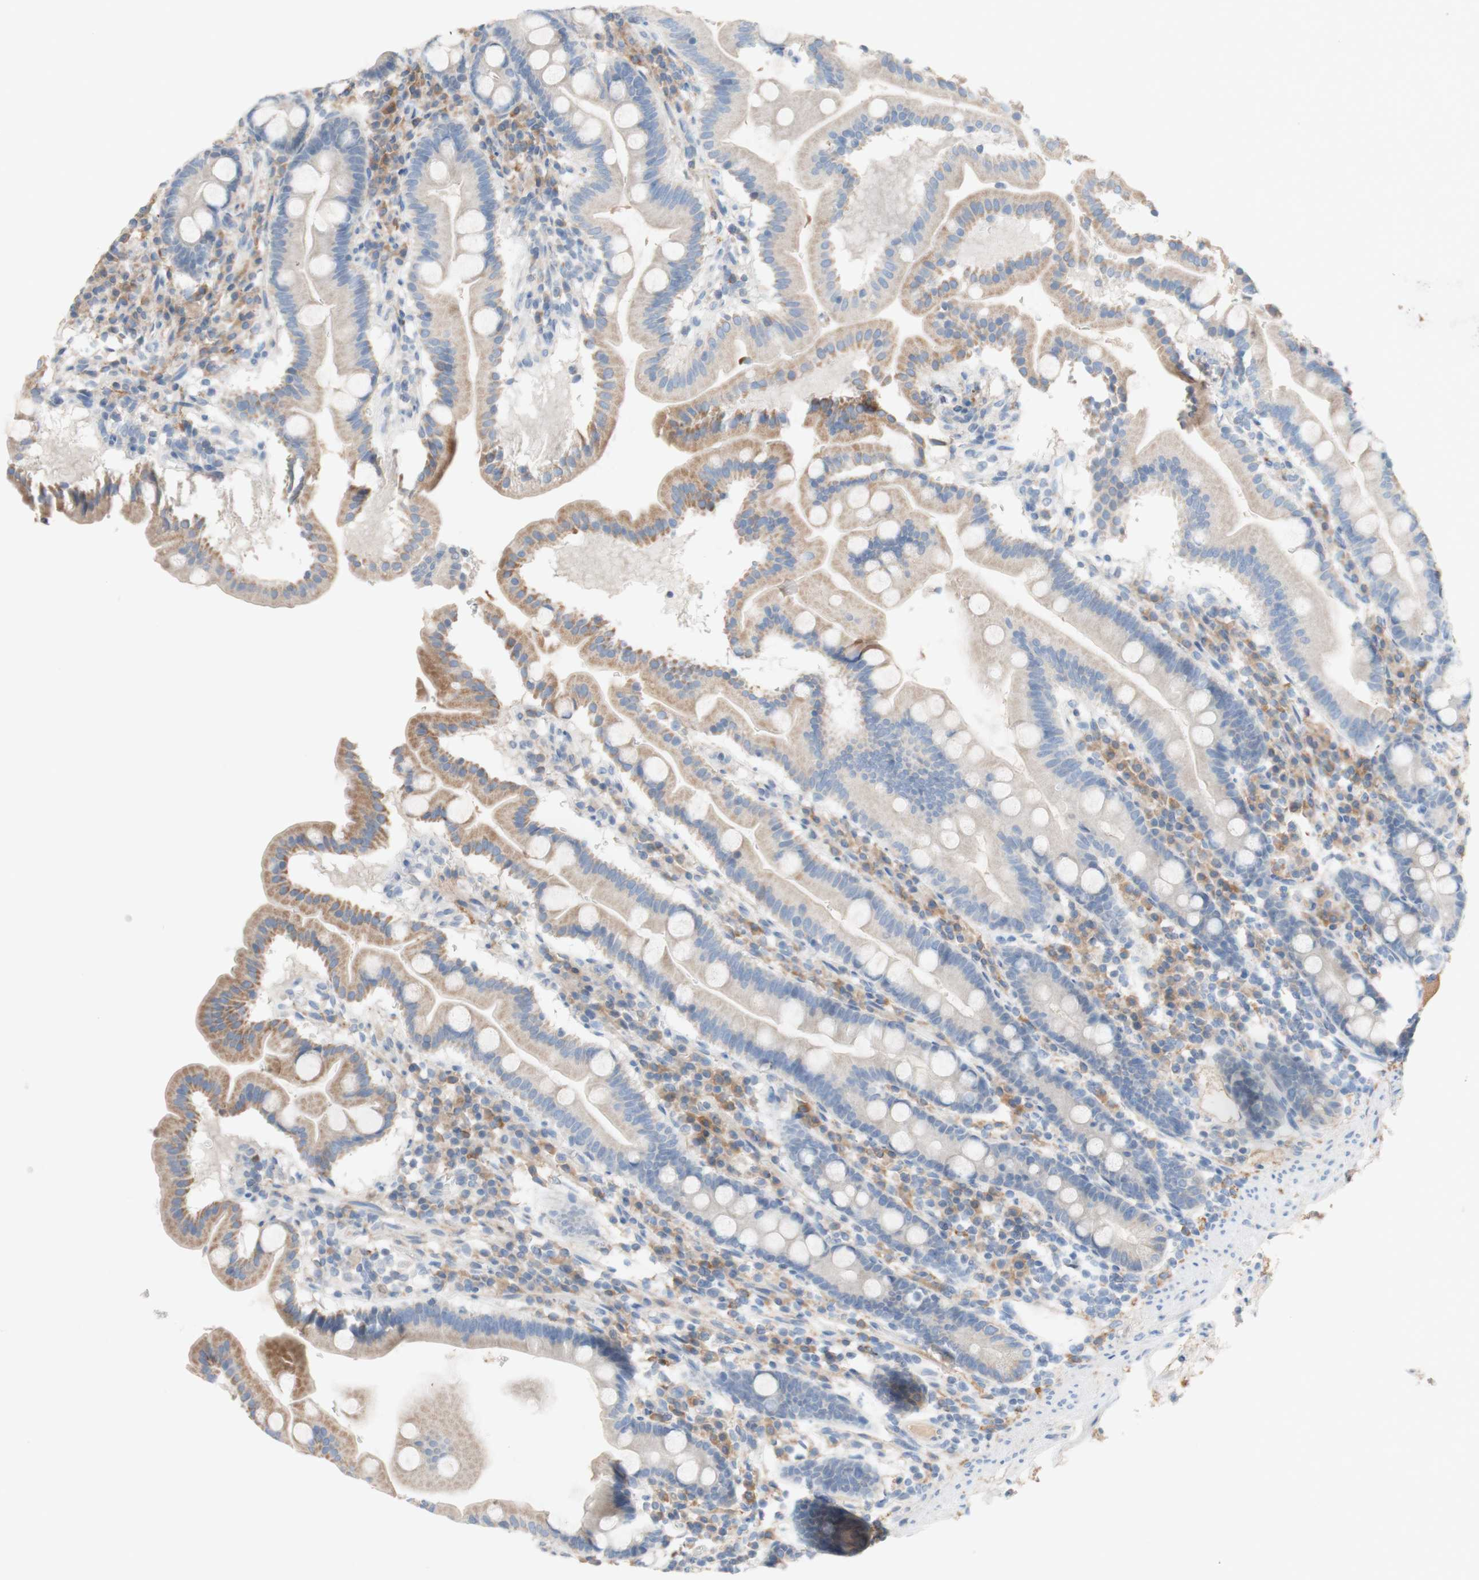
{"staining": {"intensity": "moderate", "quantity": "<25%", "location": "cytoplasmic/membranous"}, "tissue": "duodenum", "cell_type": "Glandular cells", "image_type": "normal", "snomed": [{"axis": "morphology", "description": "Normal tissue, NOS"}, {"axis": "topography", "description": "Duodenum"}], "caption": "An image of human duodenum stained for a protein displays moderate cytoplasmic/membranous brown staining in glandular cells.", "gene": "PACSIN1", "patient": {"sex": "male", "age": 50}}